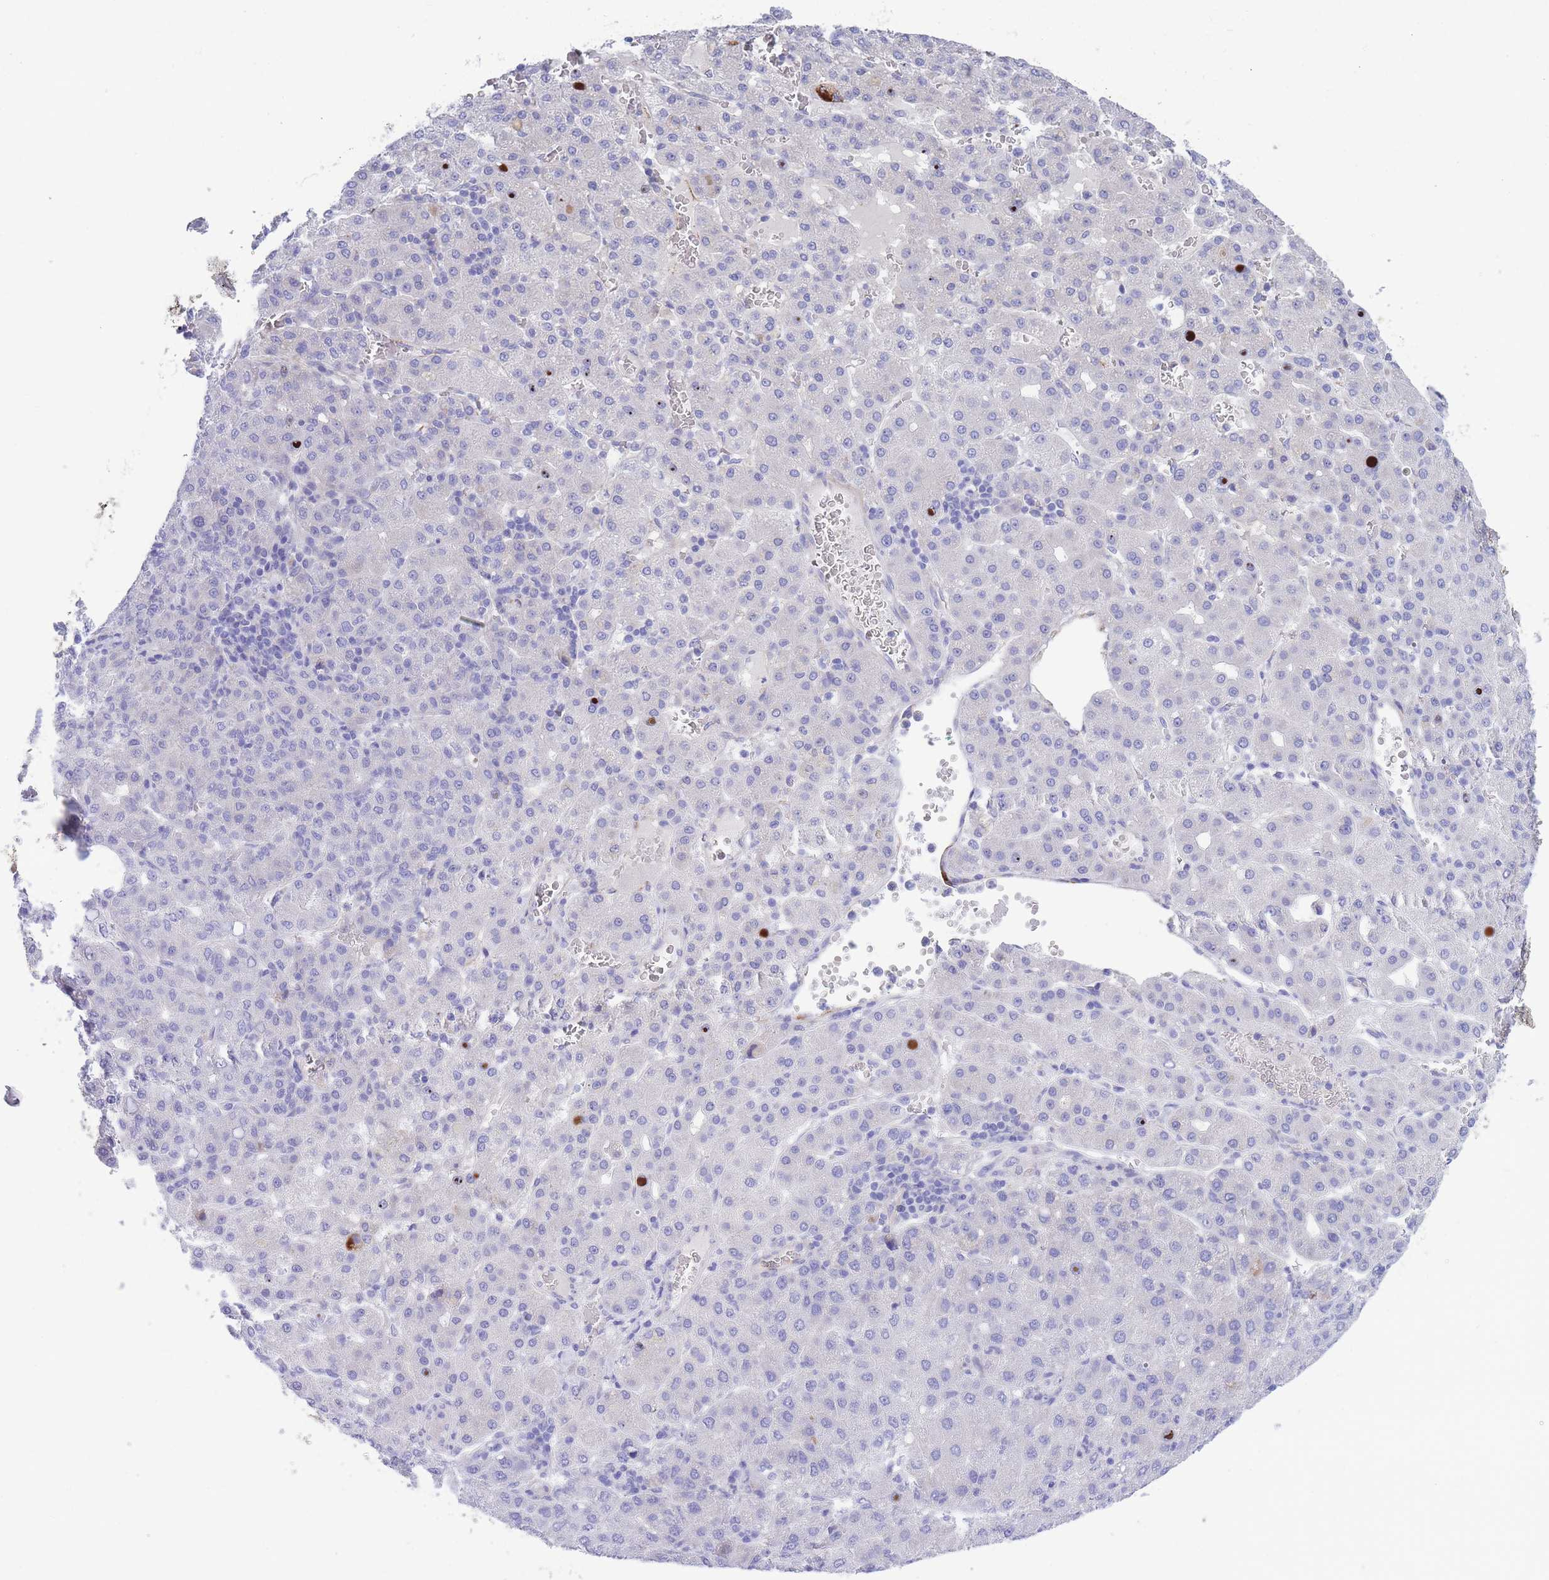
{"staining": {"intensity": "negative", "quantity": "none", "location": "none"}, "tissue": "liver cancer", "cell_type": "Tumor cells", "image_type": "cancer", "snomed": [{"axis": "morphology", "description": "Carcinoma, Hepatocellular, NOS"}, {"axis": "topography", "description": "Liver"}], "caption": "This is a image of immunohistochemistry (IHC) staining of liver cancer, which shows no staining in tumor cells.", "gene": "DET1", "patient": {"sex": "male", "age": 65}}